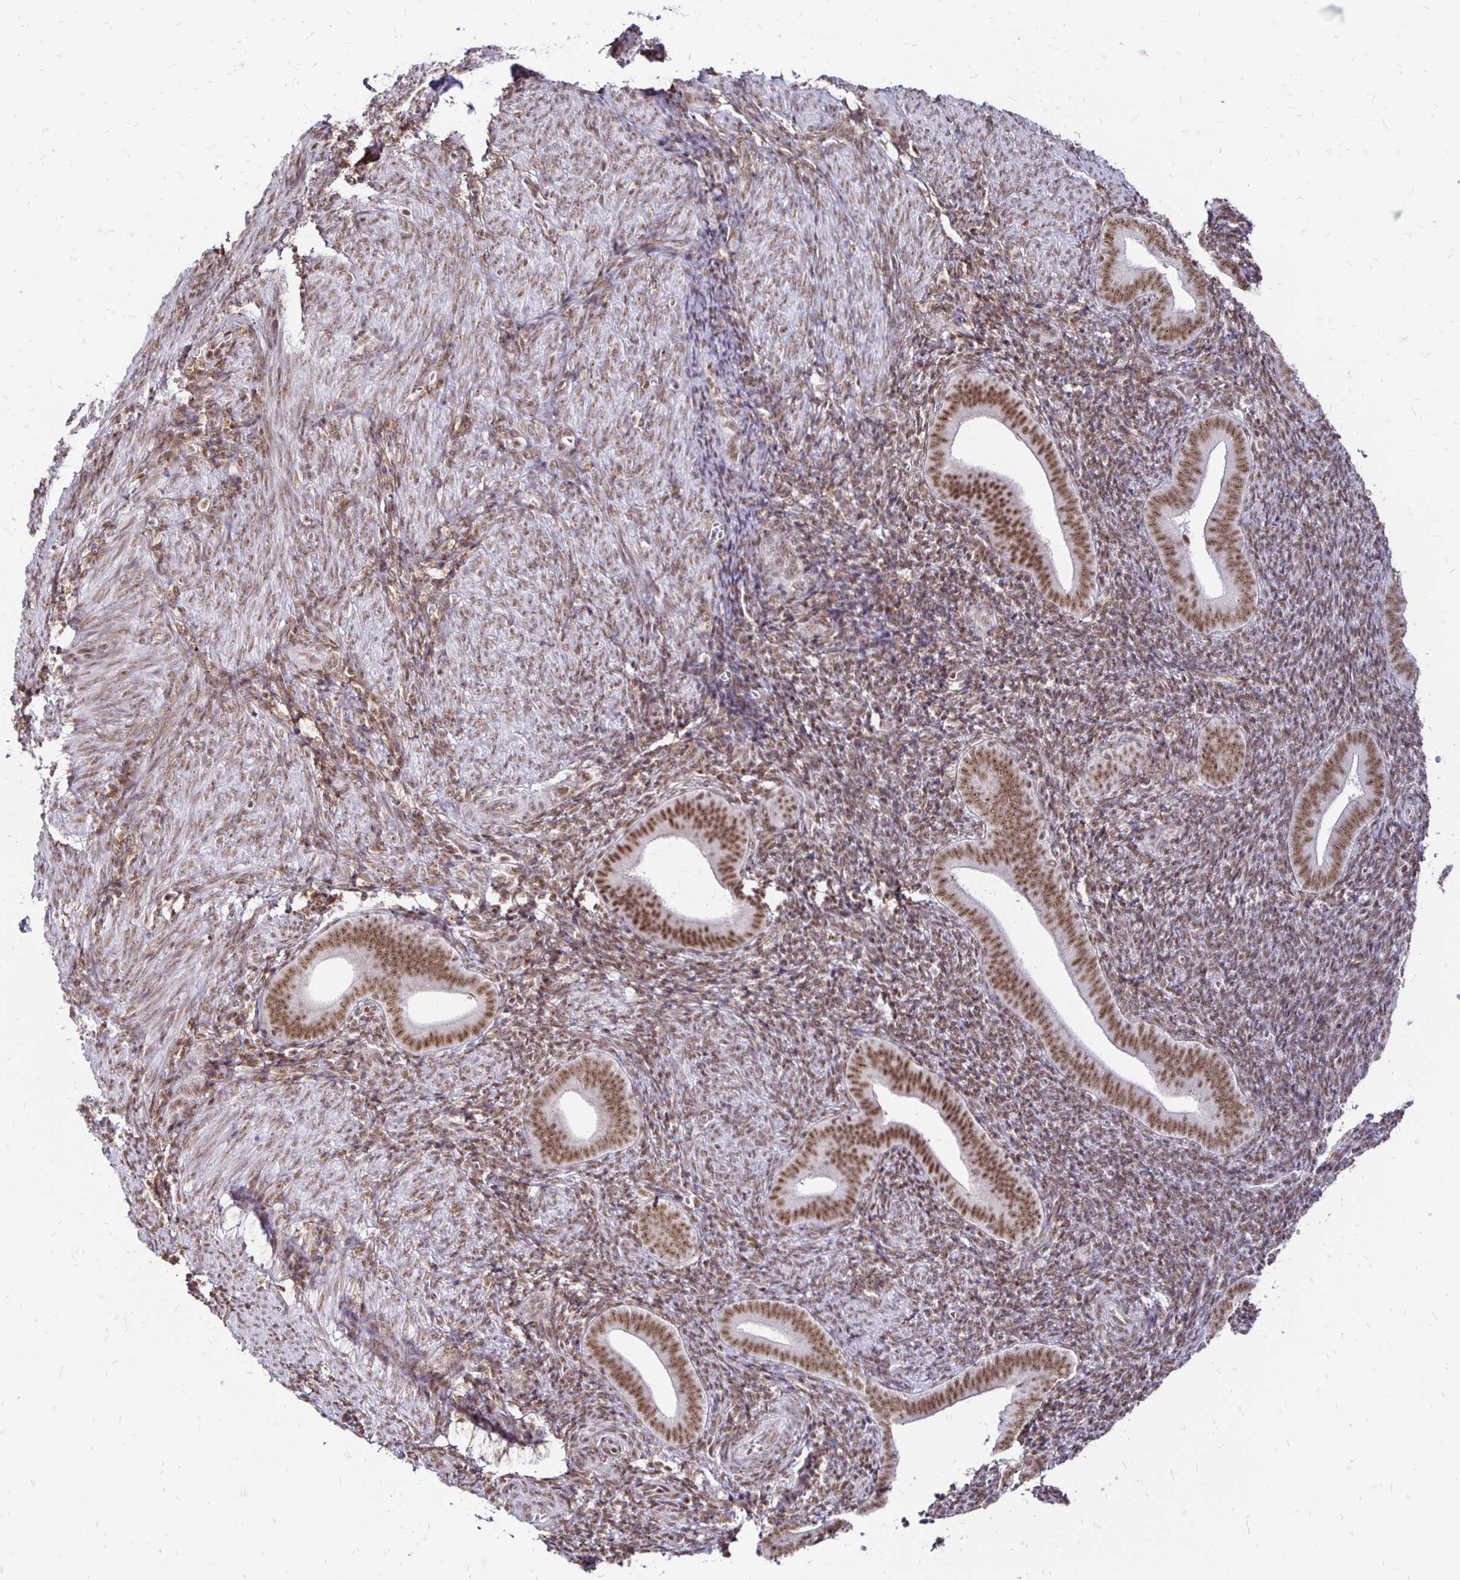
{"staining": {"intensity": "moderate", "quantity": "25%-75%", "location": "nuclear"}, "tissue": "endometrium", "cell_type": "Cells in endometrial stroma", "image_type": "normal", "snomed": [{"axis": "morphology", "description": "Normal tissue, NOS"}, {"axis": "topography", "description": "Endometrium"}], "caption": "The histopathology image displays immunohistochemical staining of unremarkable endometrium. There is moderate nuclear staining is identified in approximately 25%-75% of cells in endometrial stroma.", "gene": "SIN3A", "patient": {"sex": "female", "age": 25}}